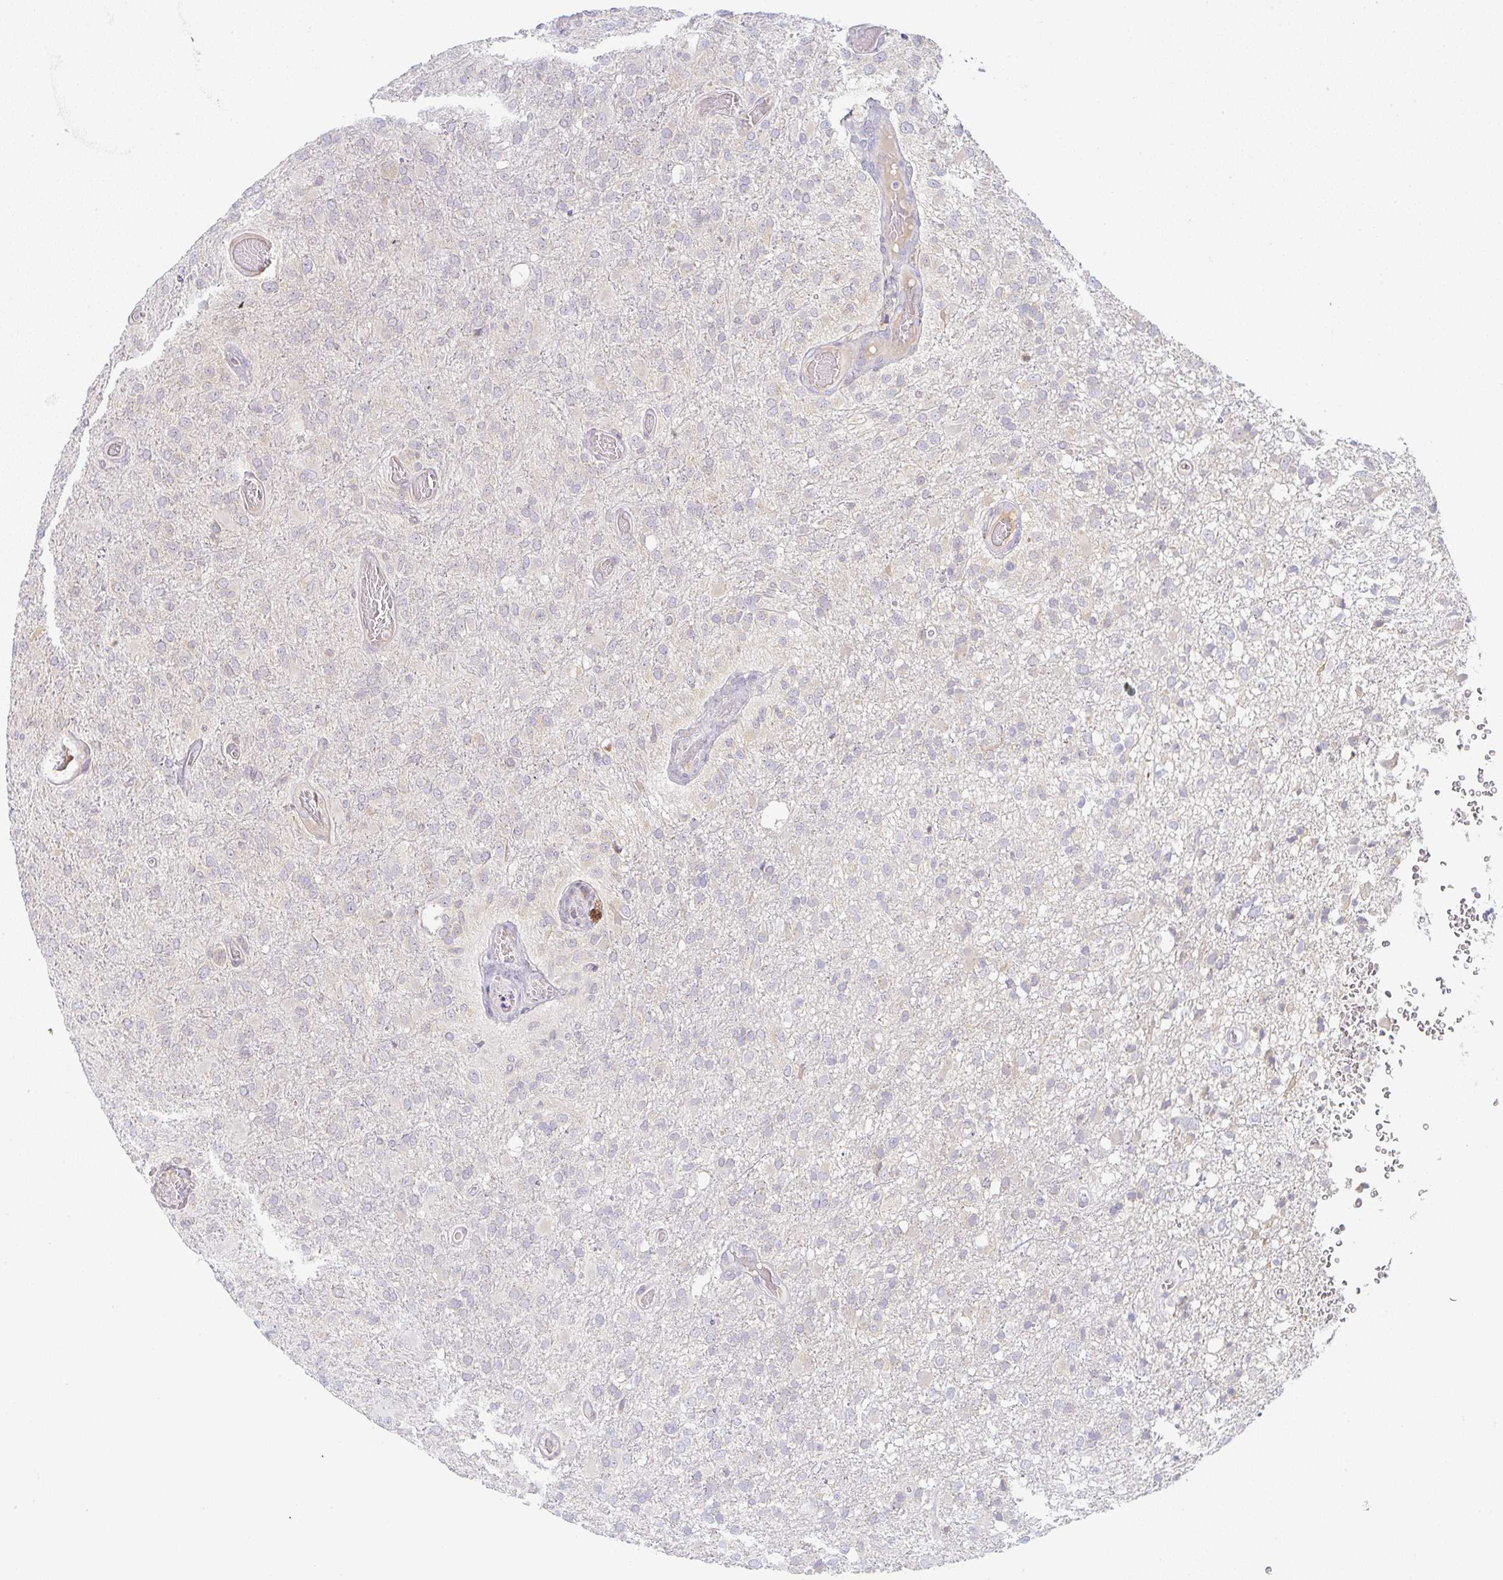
{"staining": {"intensity": "negative", "quantity": "none", "location": "none"}, "tissue": "glioma", "cell_type": "Tumor cells", "image_type": "cancer", "snomed": [{"axis": "morphology", "description": "Glioma, malignant, High grade"}, {"axis": "topography", "description": "Brain"}], "caption": "DAB immunohistochemical staining of human malignant high-grade glioma reveals no significant positivity in tumor cells.", "gene": "DERL2", "patient": {"sex": "female", "age": 74}}